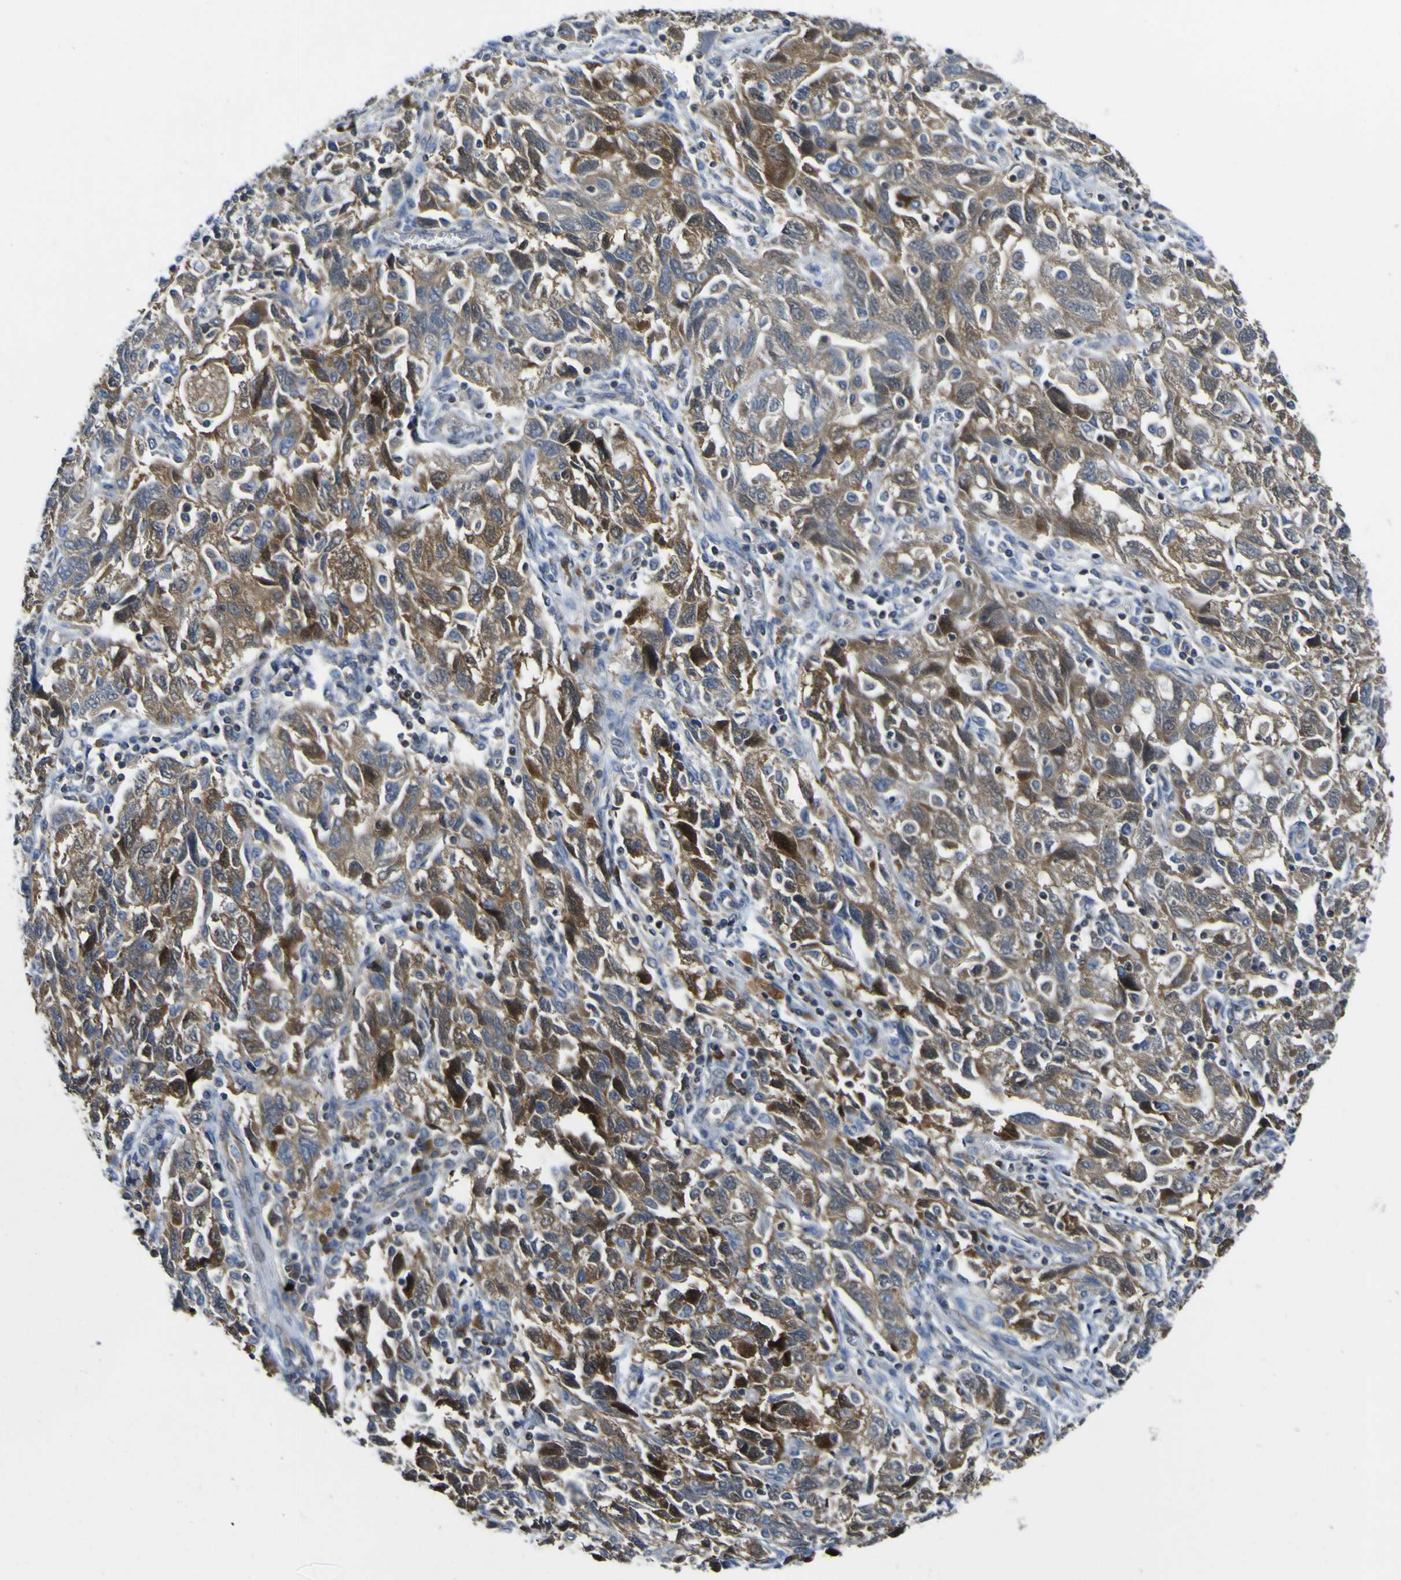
{"staining": {"intensity": "moderate", "quantity": ">75%", "location": "cytoplasmic/membranous"}, "tissue": "ovarian cancer", "cell_type": "Tumor cells", "image_type": "cancer", "snomed": [{"axis": "morphology", "description": "Carcinoma, NOS"}, {"axis": "morphology", "description": "Cystadenocarcinoma, serous, NOS"}, {"axis": "topography", "description": "Ovary"}], "caption": "A brown stain labels moderate cytoplasmic/membranous expression of a protein in human ovarian cancer (serous cystadenocarcinoma) tumor cells.", "gene": "EML2", "patient": {"sex": "female", "age": 69}}